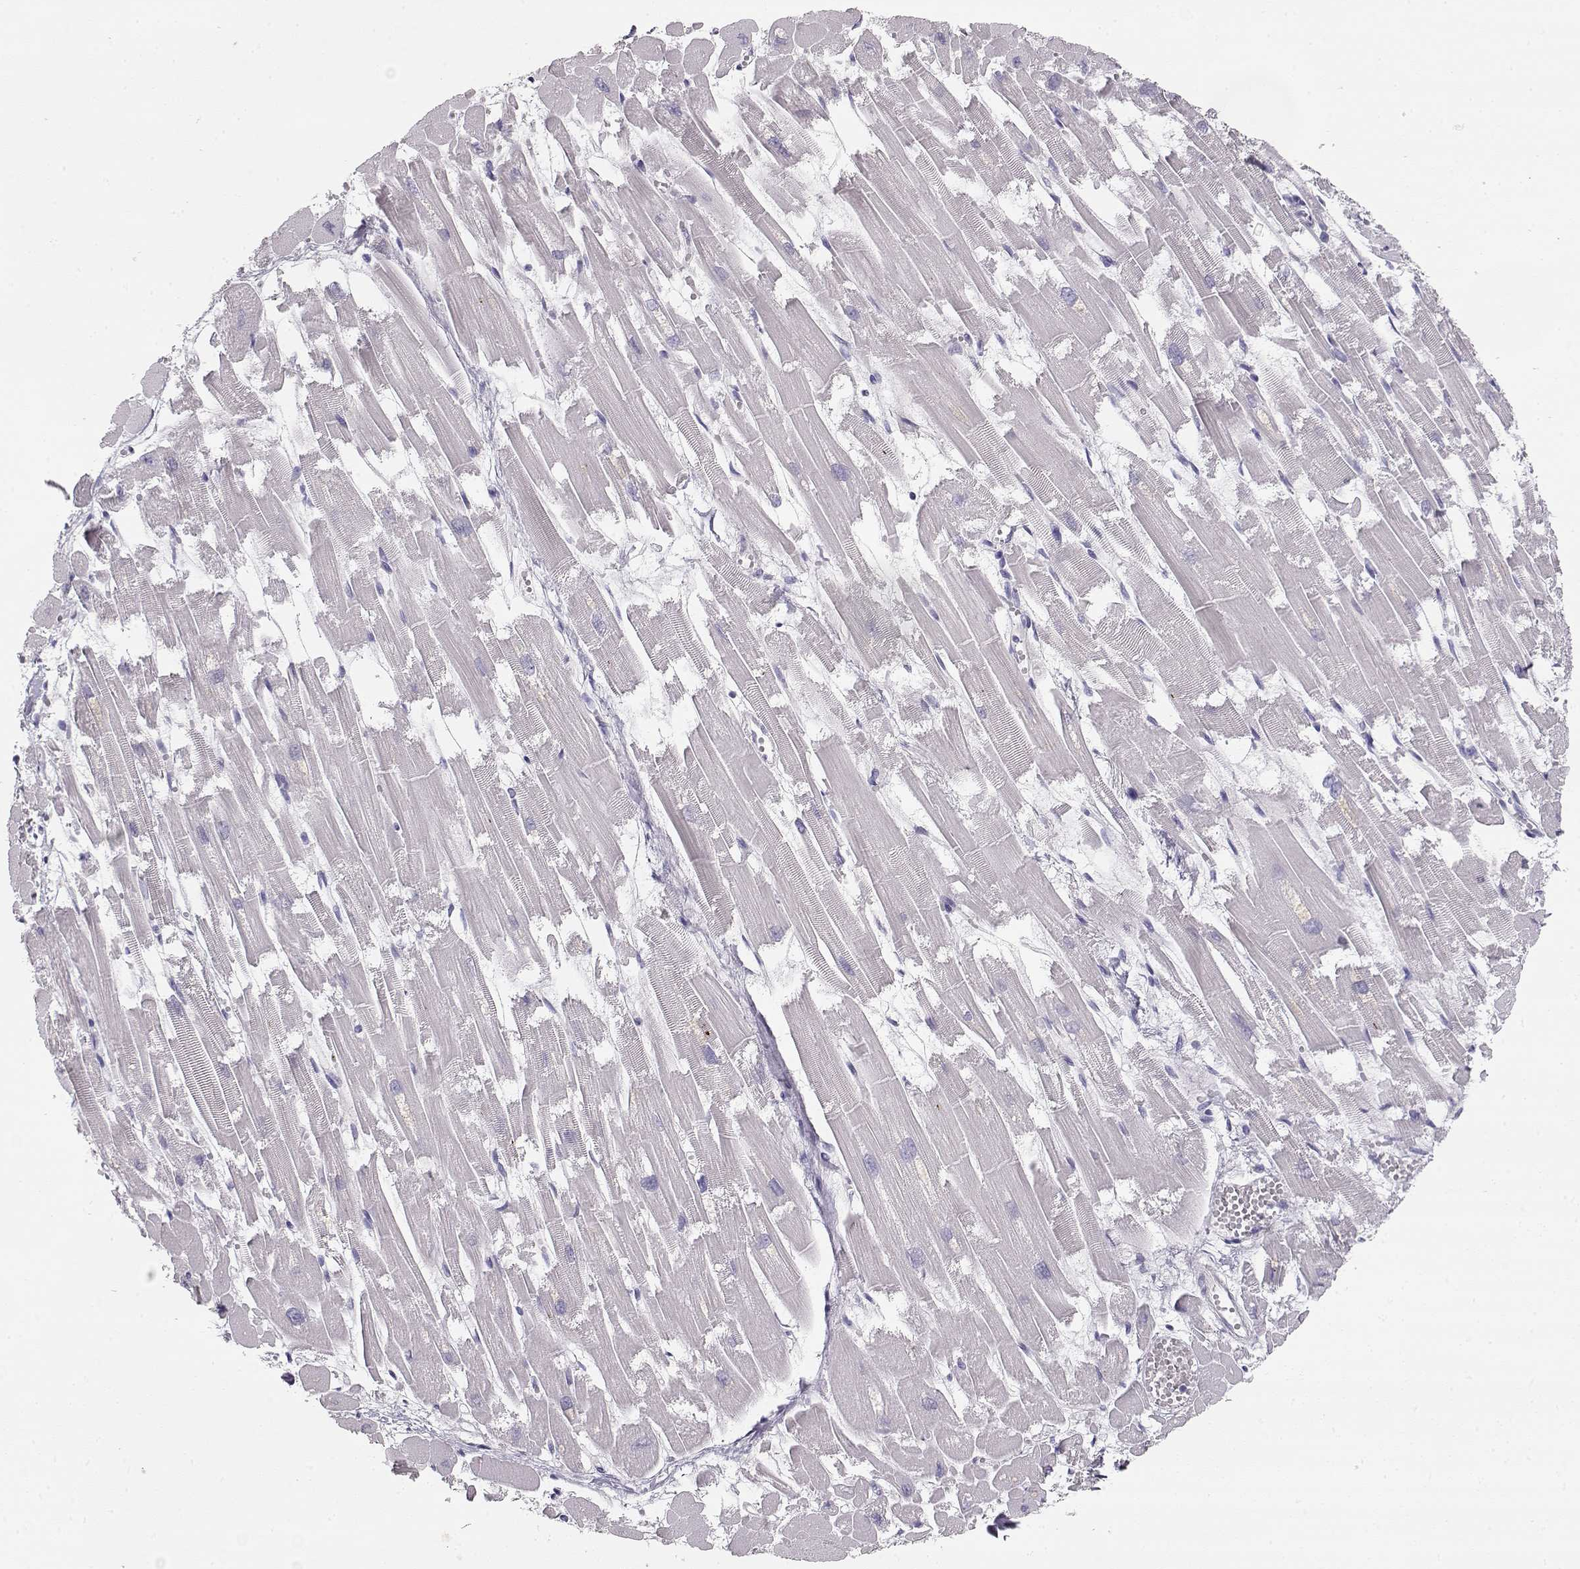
{"staining": {"intensity": "negative", "quantity": "none", "location": "none"}, "tissue": "heart muscle", "cell_type": "Cardiomyocytes", "image_type": "normal", "snomed": [{"axis": "morphology", "description": "Normal tissue, NOS"}, {"axis": "topography", "description": "Heart"}], "caption": "The image demonstrates no significant positivity in cardiomyocytes of heart muscle. (DAB IHC with hematoxylin counter stain).", "gene": "GLIPR1L2", "patient": {"sex": "female", "age": 52}}